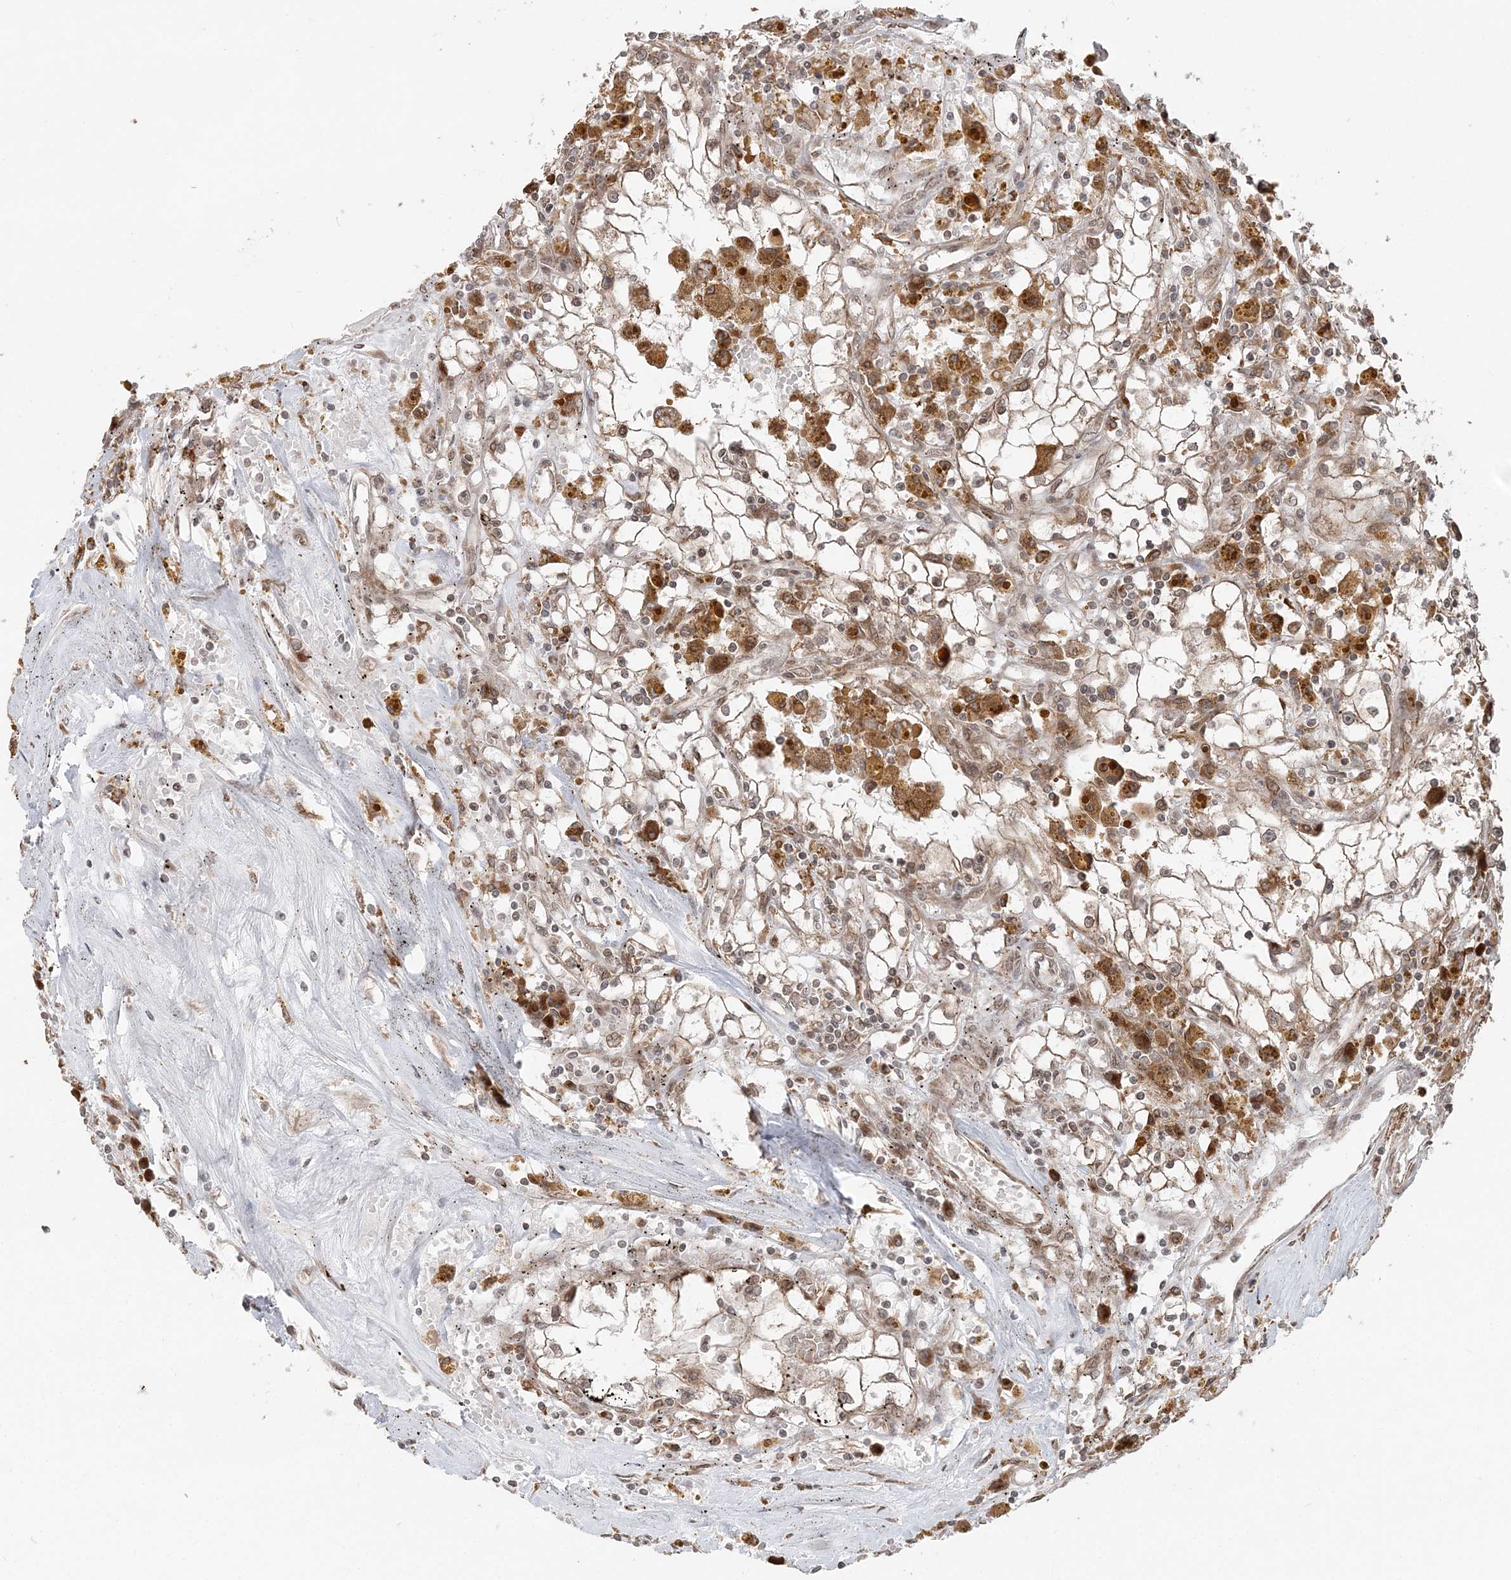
{"staining": {"intensity": "weak", "quantity": "<25%", "location": "cytoplasmic/membranous,nuclear"}, "tissue": "renal cancer", "cell_type": "Tumor cells", "image_type": "cancer", "snomed": [{"axis": "morphology", "description": "Adenocarcinoma, NOS"}, {"axis": "topography", "description": "Kidney"}], "caption": "IHC of human renal cancer (adenocarcinoma) displays no staining in tumor cells.", "gene": "TMED10", "patient": {"sex": "male", "age": 56}}